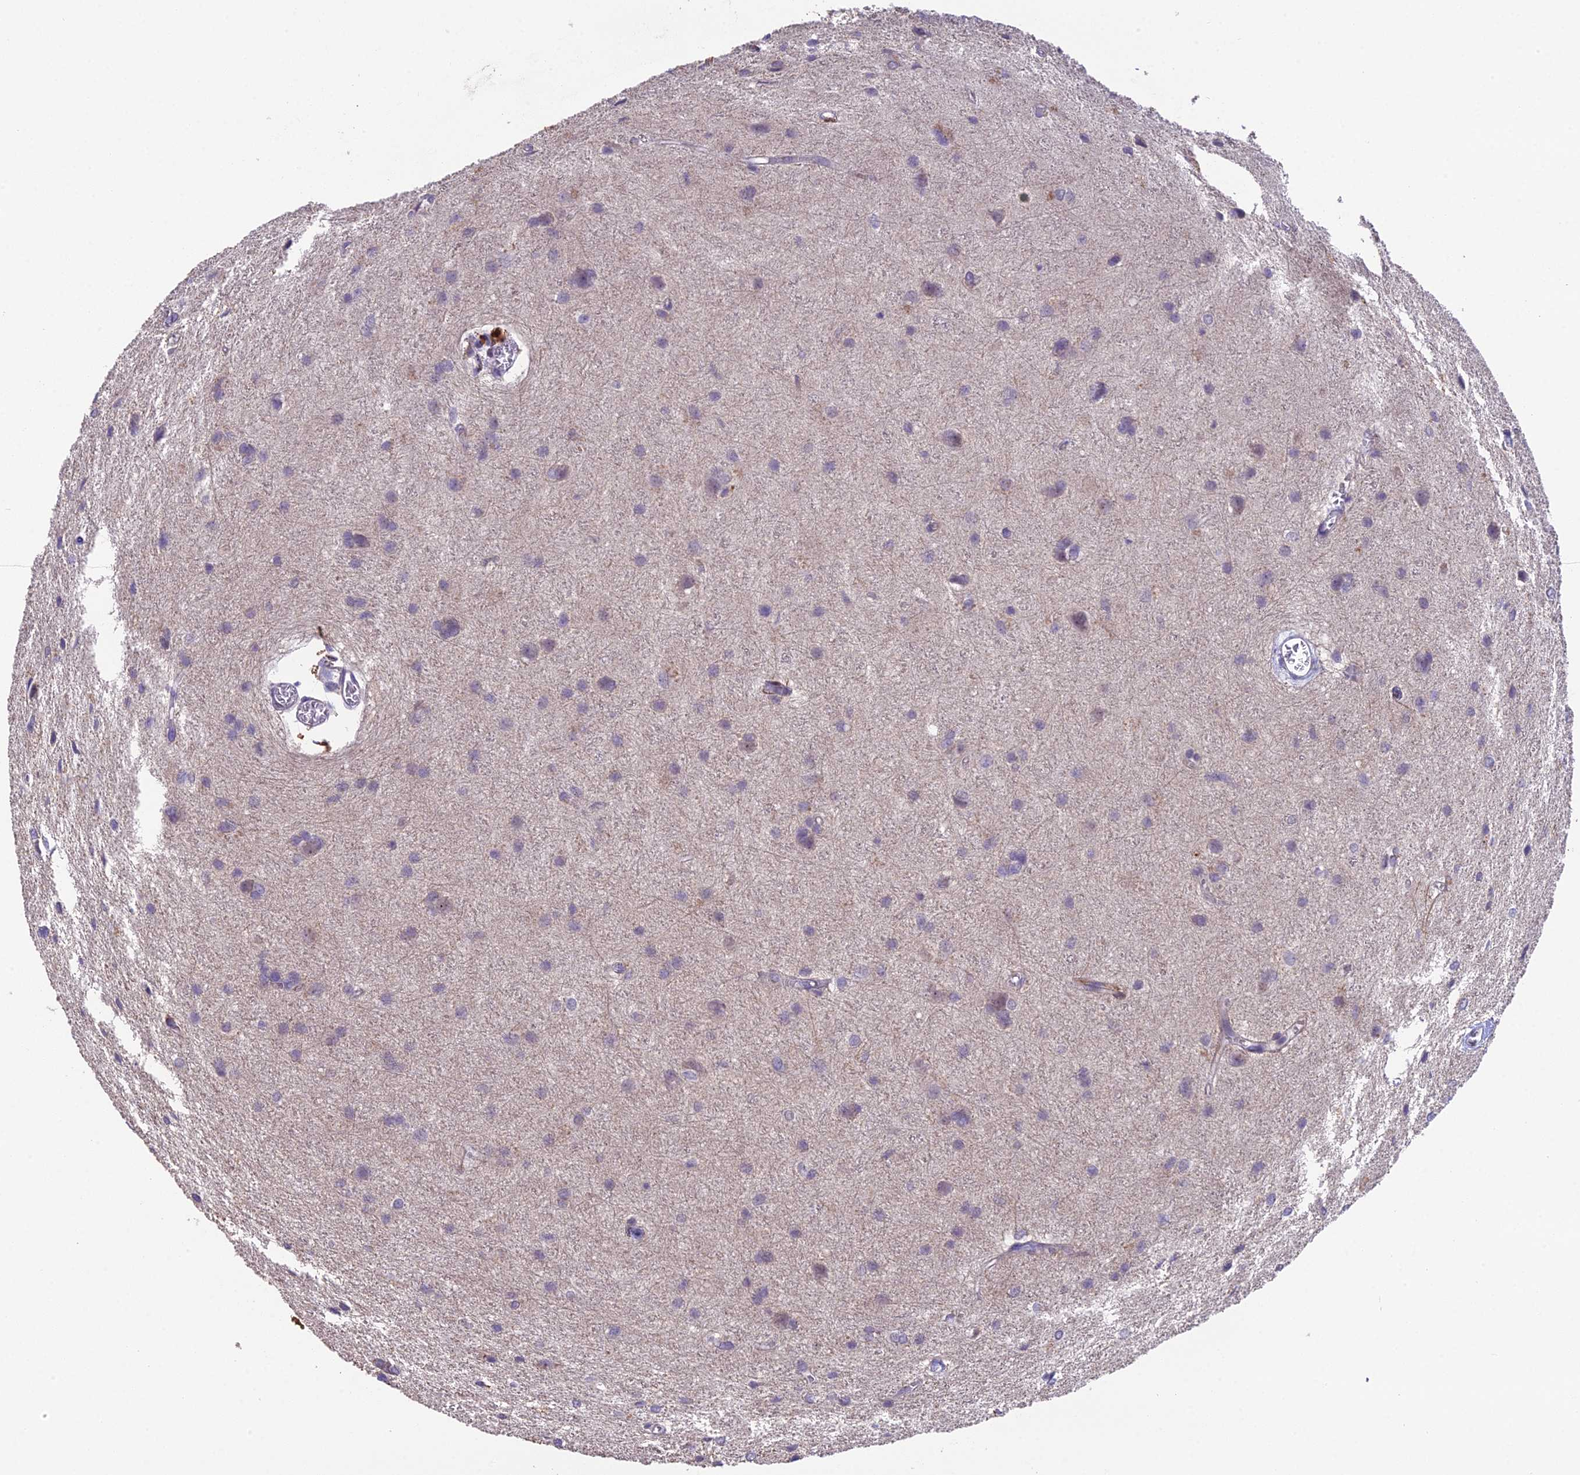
{"staining": {"intensity": "negative", "quantity": "none", "location": "none"}, "tissue": "glioma", "cell_type": "Tumor cells", "image_type": "cancer", "snomed": [{"axis": "morphology", "description": "Glioma, malignant, High grade"}, {"axis": "topography", "description": "Brain"}], "caption": "Protein analysis of malignant glioma (high-grade) reveals no significant staining in tumor cells. Brightfield microscopy of IHC stained with DAB (3,3'-diaminobenzidine) (brown) and hematoxylin (blue), captured at high magnification.", "gene": "PUS10", "patient": {"sex": "female", "age": 50}}